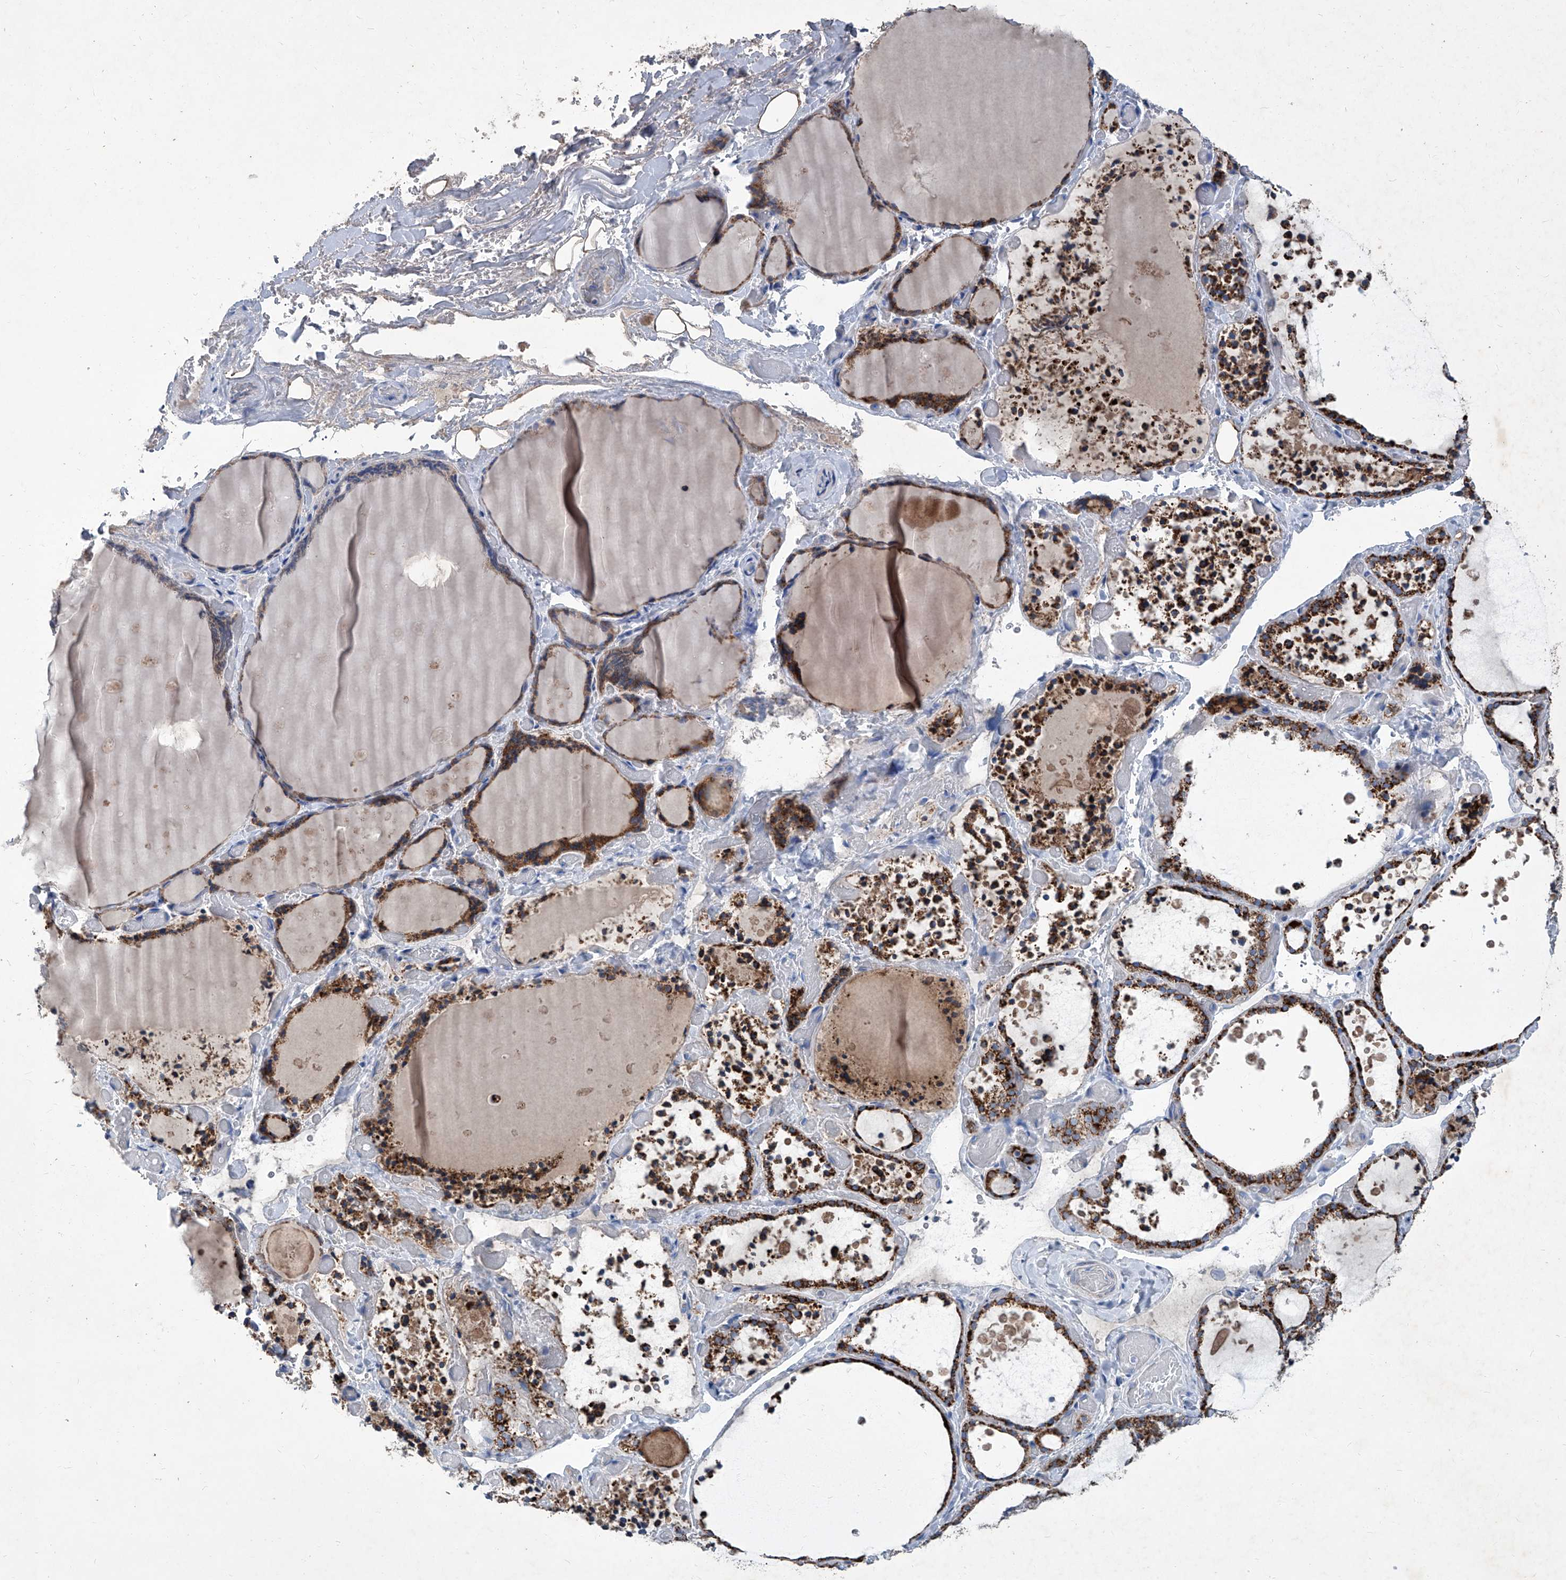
{"staining": {"intensity": "strong", "quantity": ">75%", "location": "cytoplasmic/membranous"}, "tissue": "thyroid gland", "cell_type": "Glandular cells", "image_type": "normal", "snomed": [{"axis": "morphology", "description": "Normal tissue, NOS"}, {"axis": "topography", "description": "Thyroid gland"}], "caption": "Unremarkable thyroid gland was stained to show a protein in brown. There is high levels of strong cytoplasmic/membranous staining in about >75% of glandular cells. (DAB (3,3'-diaminobenzidine) IHC with brightfield microscopy, high magnification).", "gene": "MTARC1", "patient": {"sex": "female", "age": 44}}